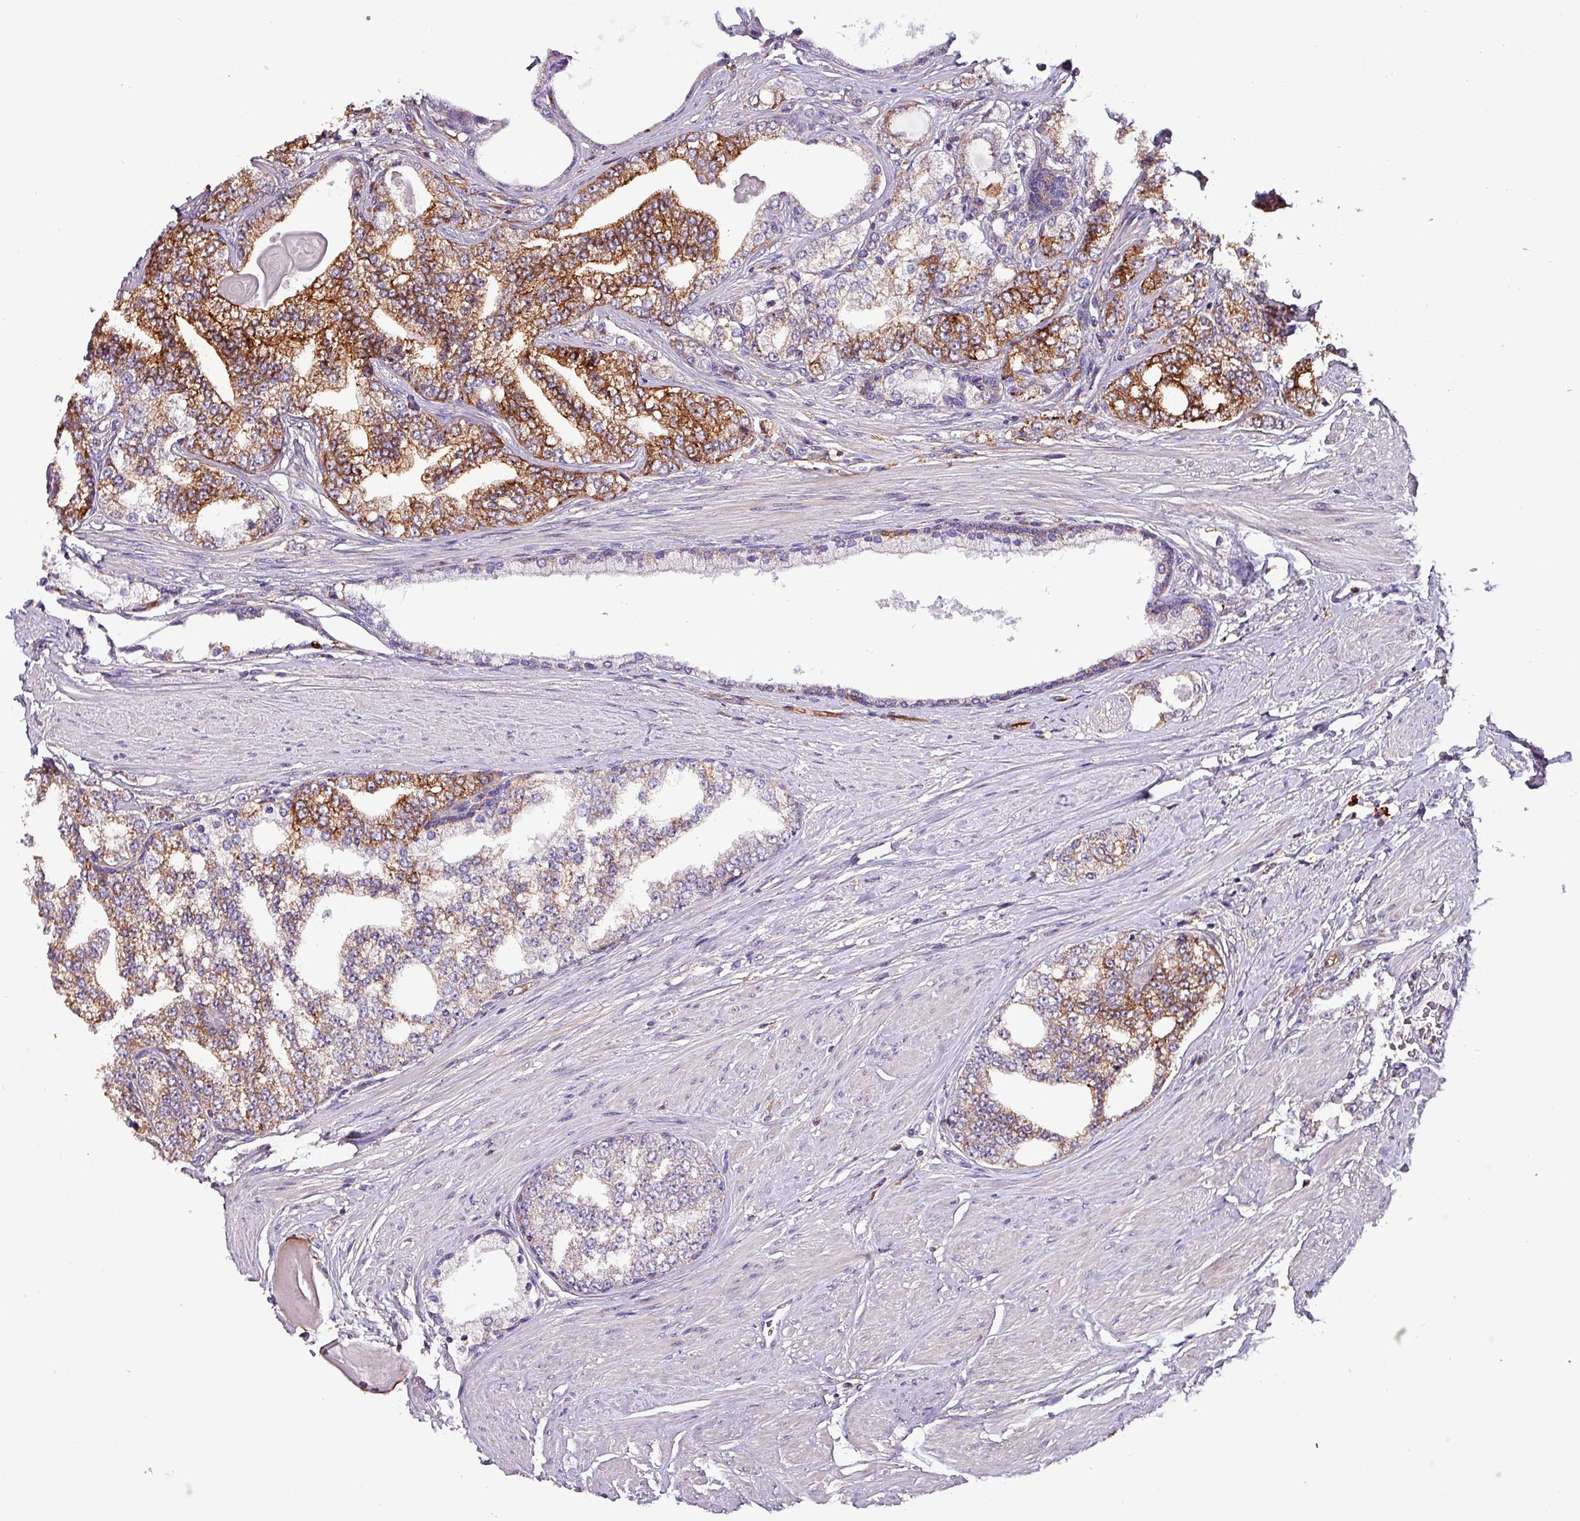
{"staining": {"intensity": "strong", "quantity": "25%-75%", "location": "cytoplasmic/membranous"}, "tissue": "prostate cancer", "cell_type": "Tumor cells", "image_type": "cancer", "snomed": [{"axis": "morphology", "description": "Adenocarcinoma, High grade"}, {"axis": "topography", "description": "Prostate"}], "caption": "Immunohistochemistry (DAB) staining of prostate cancer (high-grade adenocarcinoma) displays strong cytoplasmic/membranous protein staining in approximately 25%-75% of tumor cells.", "gene": "SCIN", "patient": {"sex": "male", "age": 64}}